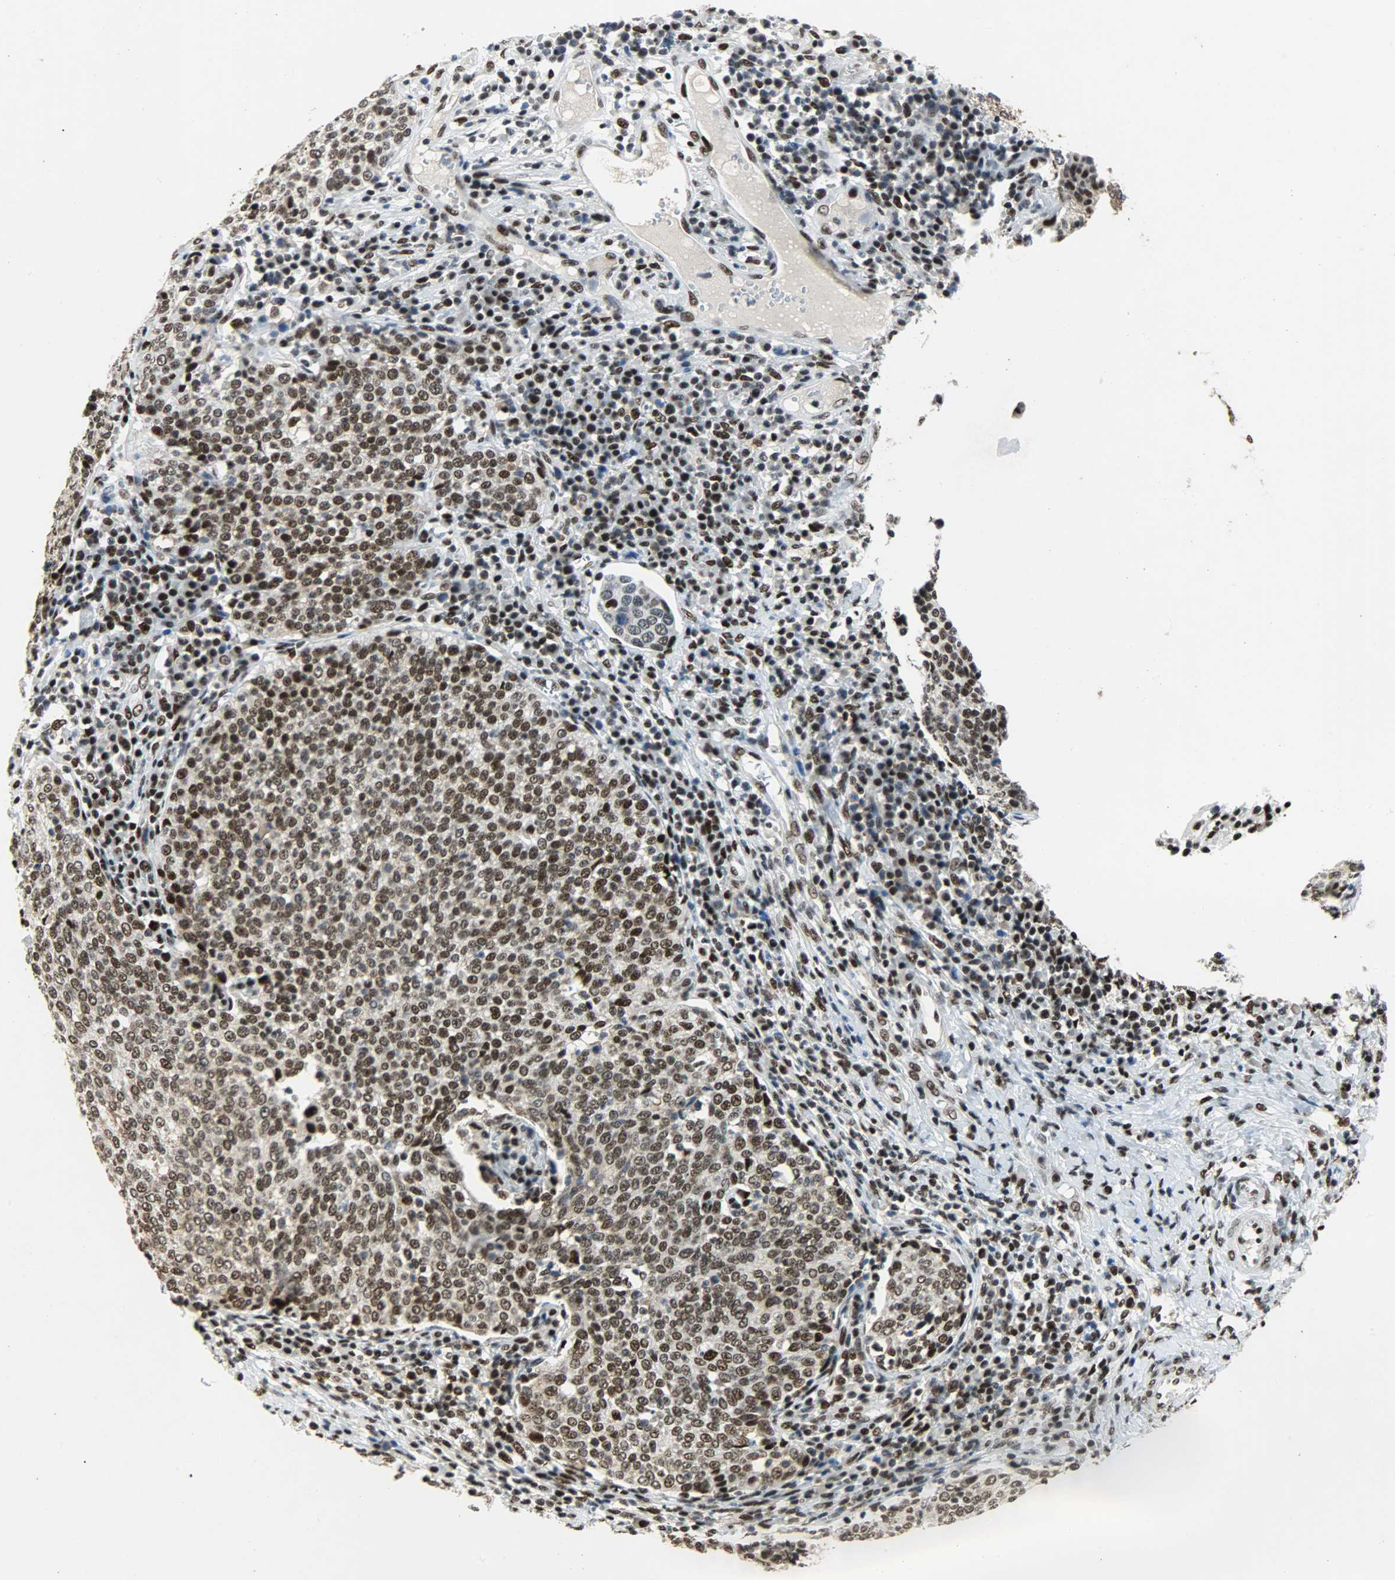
{"staining": {"intensity": "strong", "quantity": ">75%", "location": "nuclear"}, "tissue": "cervical cancer", "cell_type": "Tumor cells", "image_type": "cancer", "snomed": [{"axis": "morphology", "description": "Squamous cell carcinoma, NOS"}, {"axis": "topography", "description": "Cervix"}], "caption": "High-magnification brightfield microscopy of squamous cell carcinoma (cervical) stained with DAB (brown) and counterstained with hematoxylin (blue). tumor cells exhibit strong nuclear positivity is seen in about>75% of cells.", "gene": "SSB", "patient": {"sex": "female", "age": 40}}